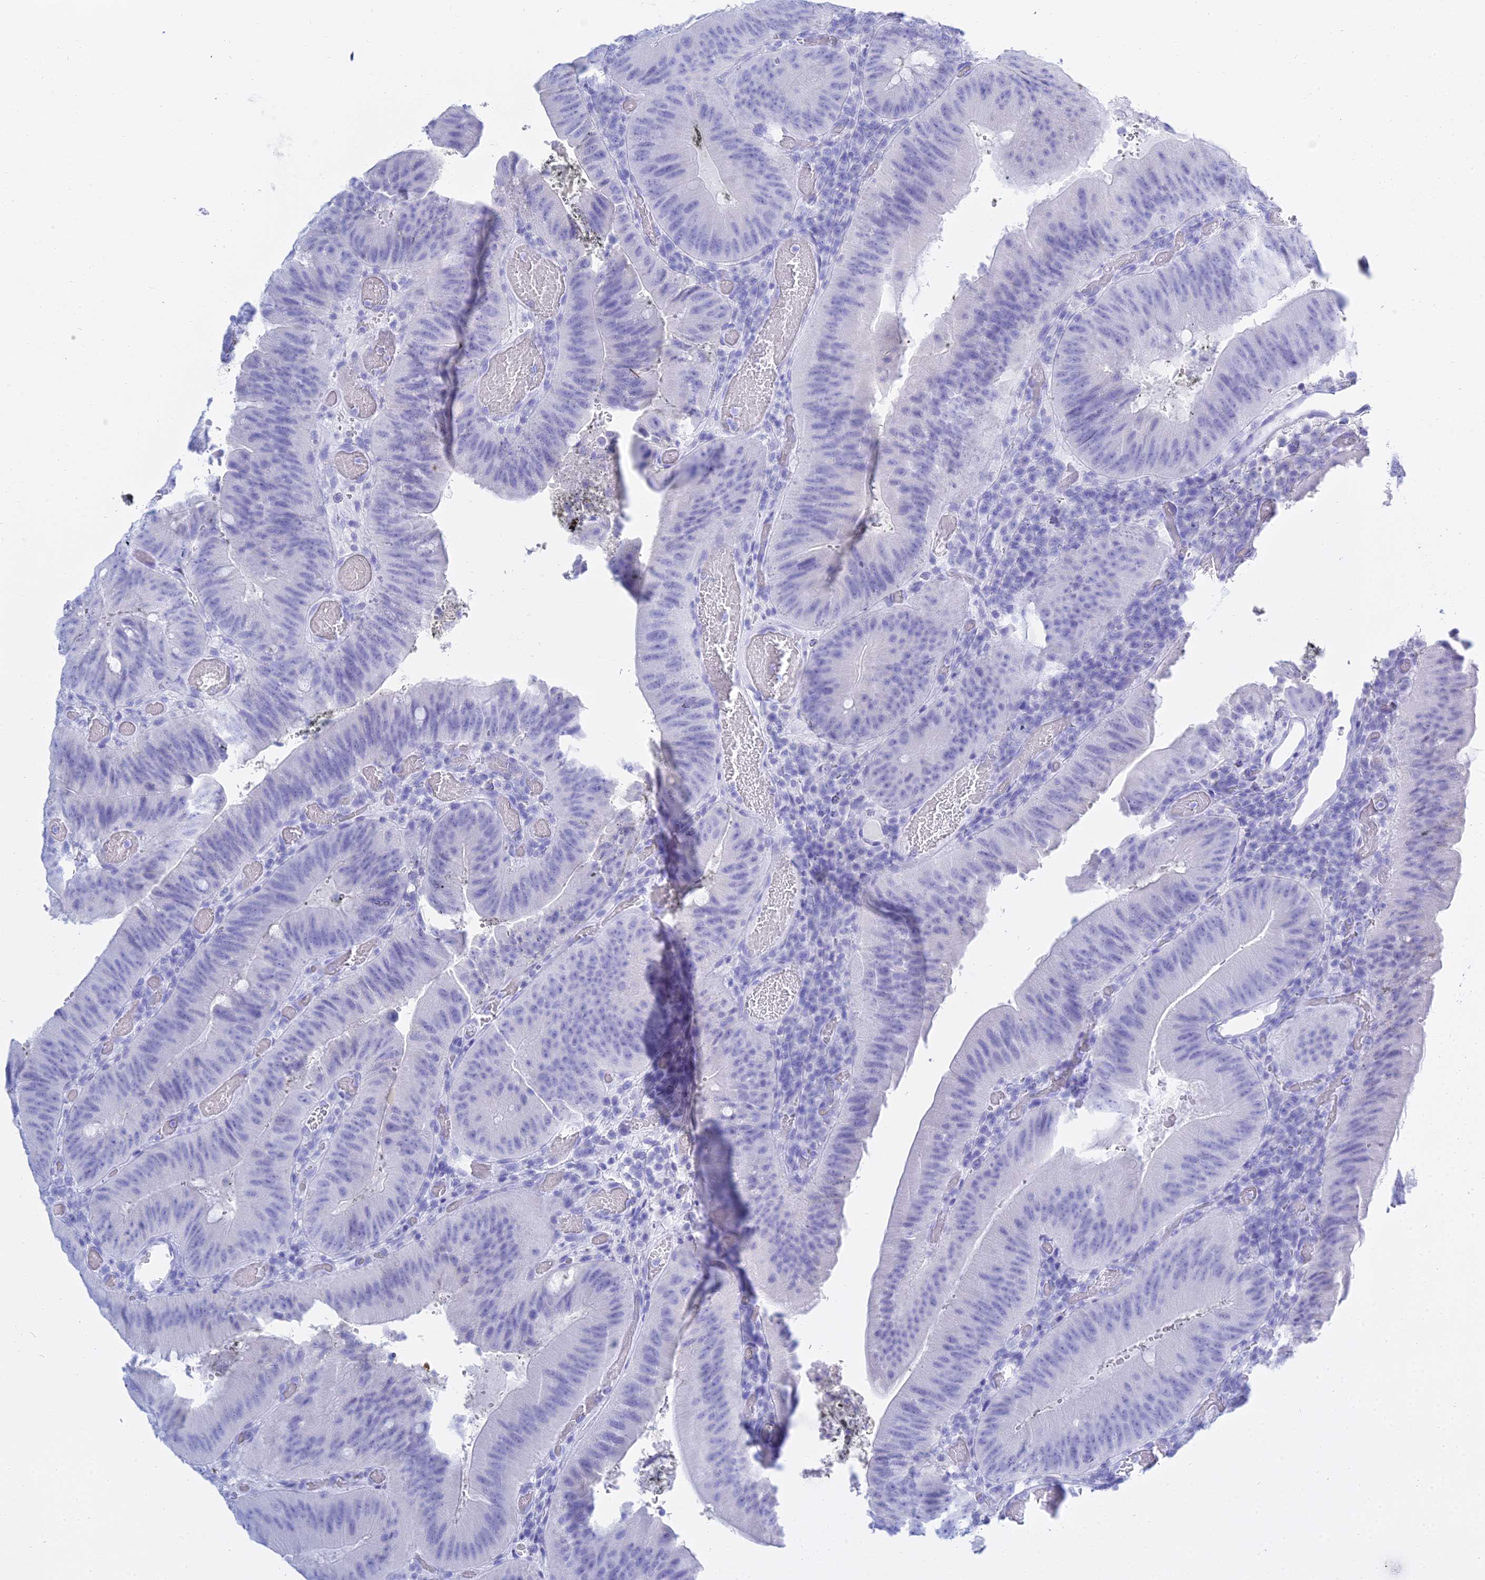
{"staining": {"intensity": "negative", "quantity": "none", "location": "none"}, "tissue": "colorectal cancer", "cell_type": "Tumor cells", "image_type": "cancer", "snomed": [{"axis": "morphology", "description": "Adenocarcinoma, NOS"}, {"axis": "topography", "description": "Colon"}], "caption": "An immunohistochemistry photomicrograph of colorectal cancer (adenocarcinoma) is shown. There is no staining in tumor cells of colorectal cancer (adenocarcinoma). (Brightfield microscopy of DAB immunohistochemistry (IHC) at high magnification).", "gene": "PATE4", "patient": {"sex": "female", "age": 43}}